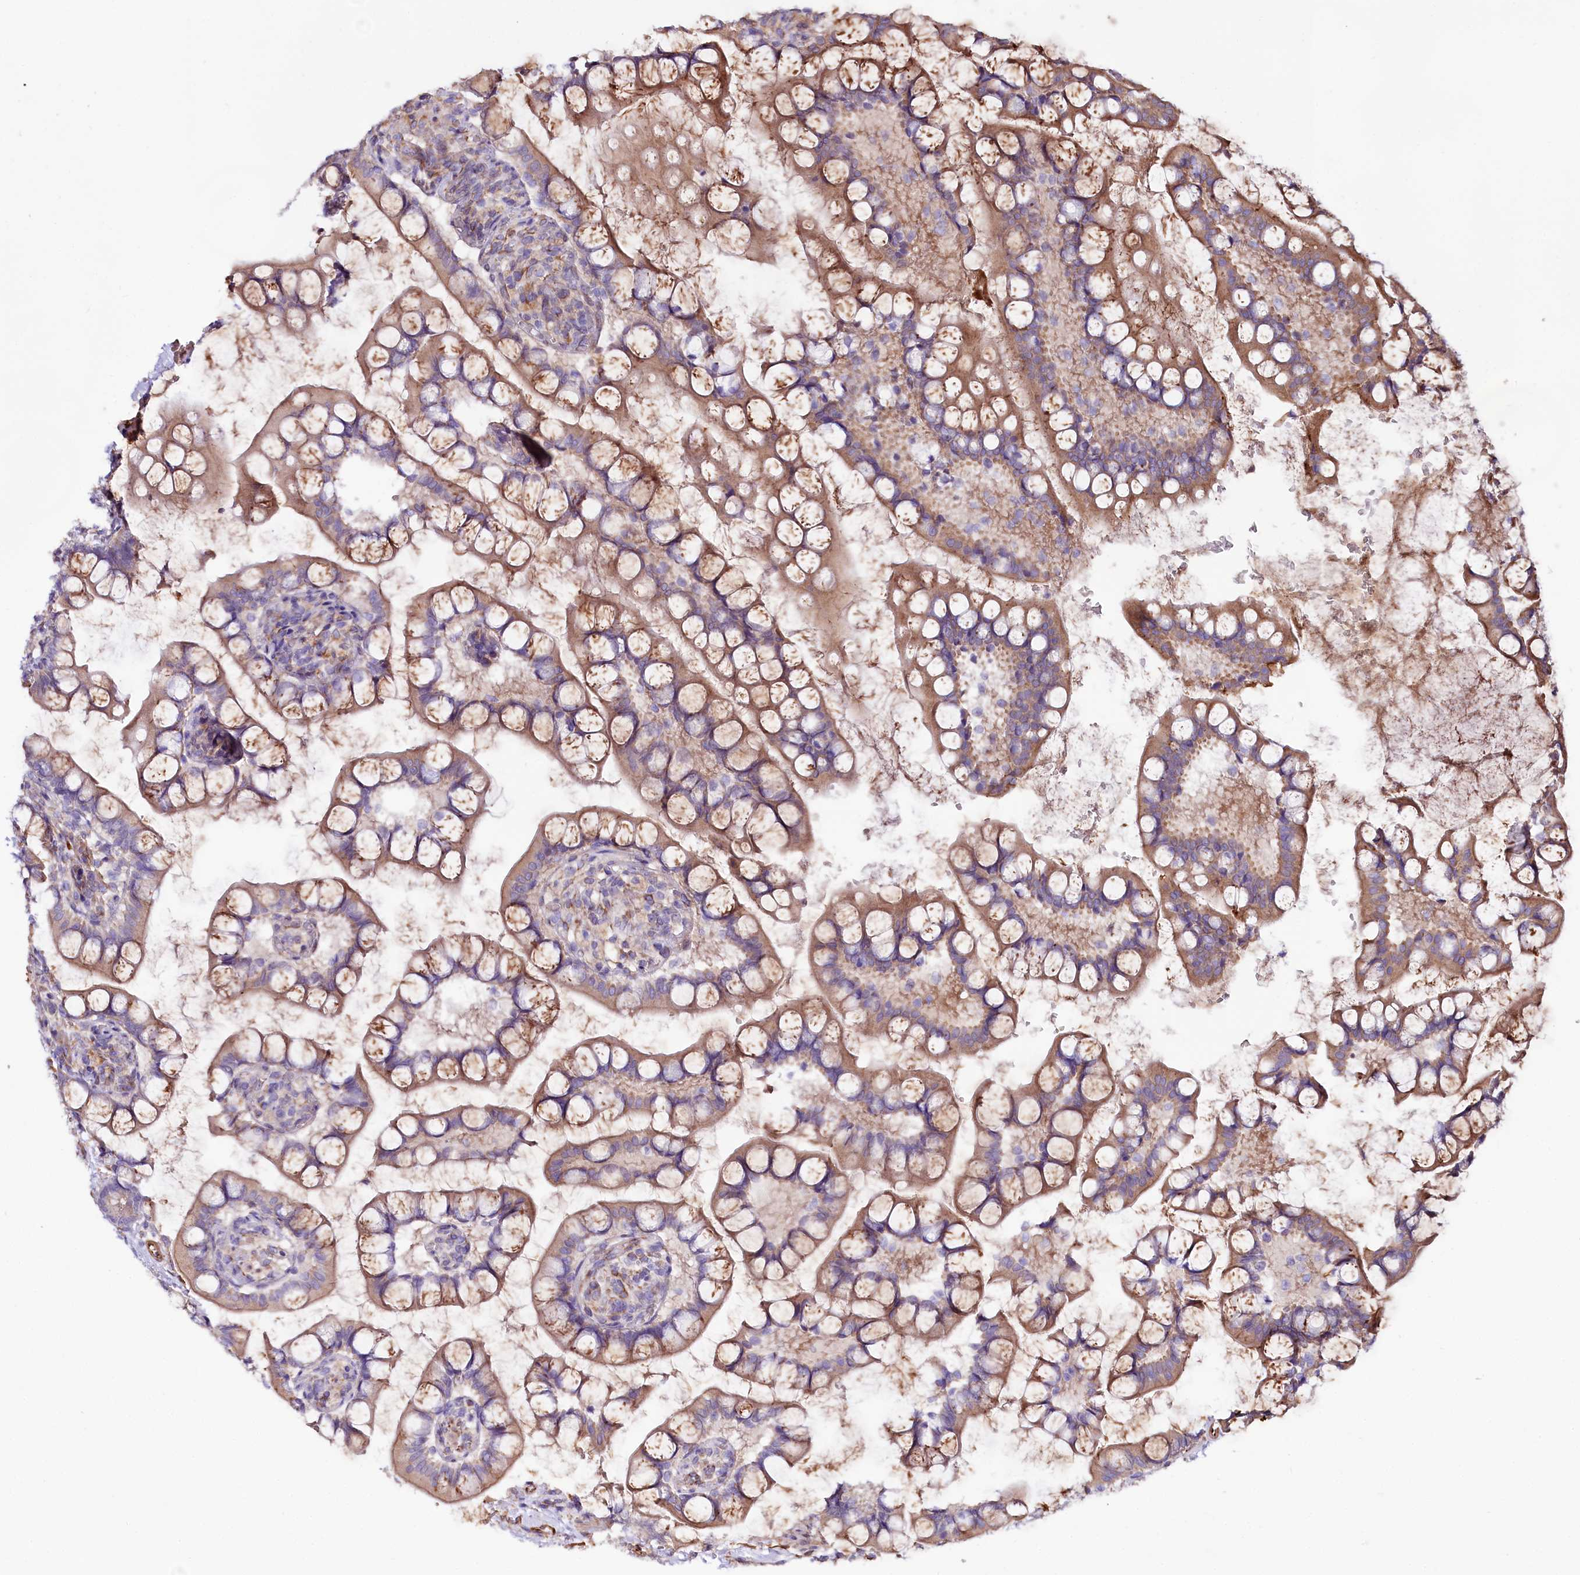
{"staining": {"intensity": "strong", "quantity": "25%-75%", "location": "cytoplasmic/membranous"}, "tissue": "small intestine", "cell_type": "Glandular cells", "image_type": "normal", "snomed": [{"axis": "morphology", "description": "Normal tissue, NOS"}, {"axis": "topography", "description": "Small intestine"}], "caption": "Immunohistochemistry (DAB (3,3'-diaminobenzidine)) staining of unremarkable human small intestine demonstrates strong cytoplasmic/membranous protein positivity in about 25%-75% of glandular cells.", "gene": "TTC12", "patient": {"sex": "male", "age": 52}}